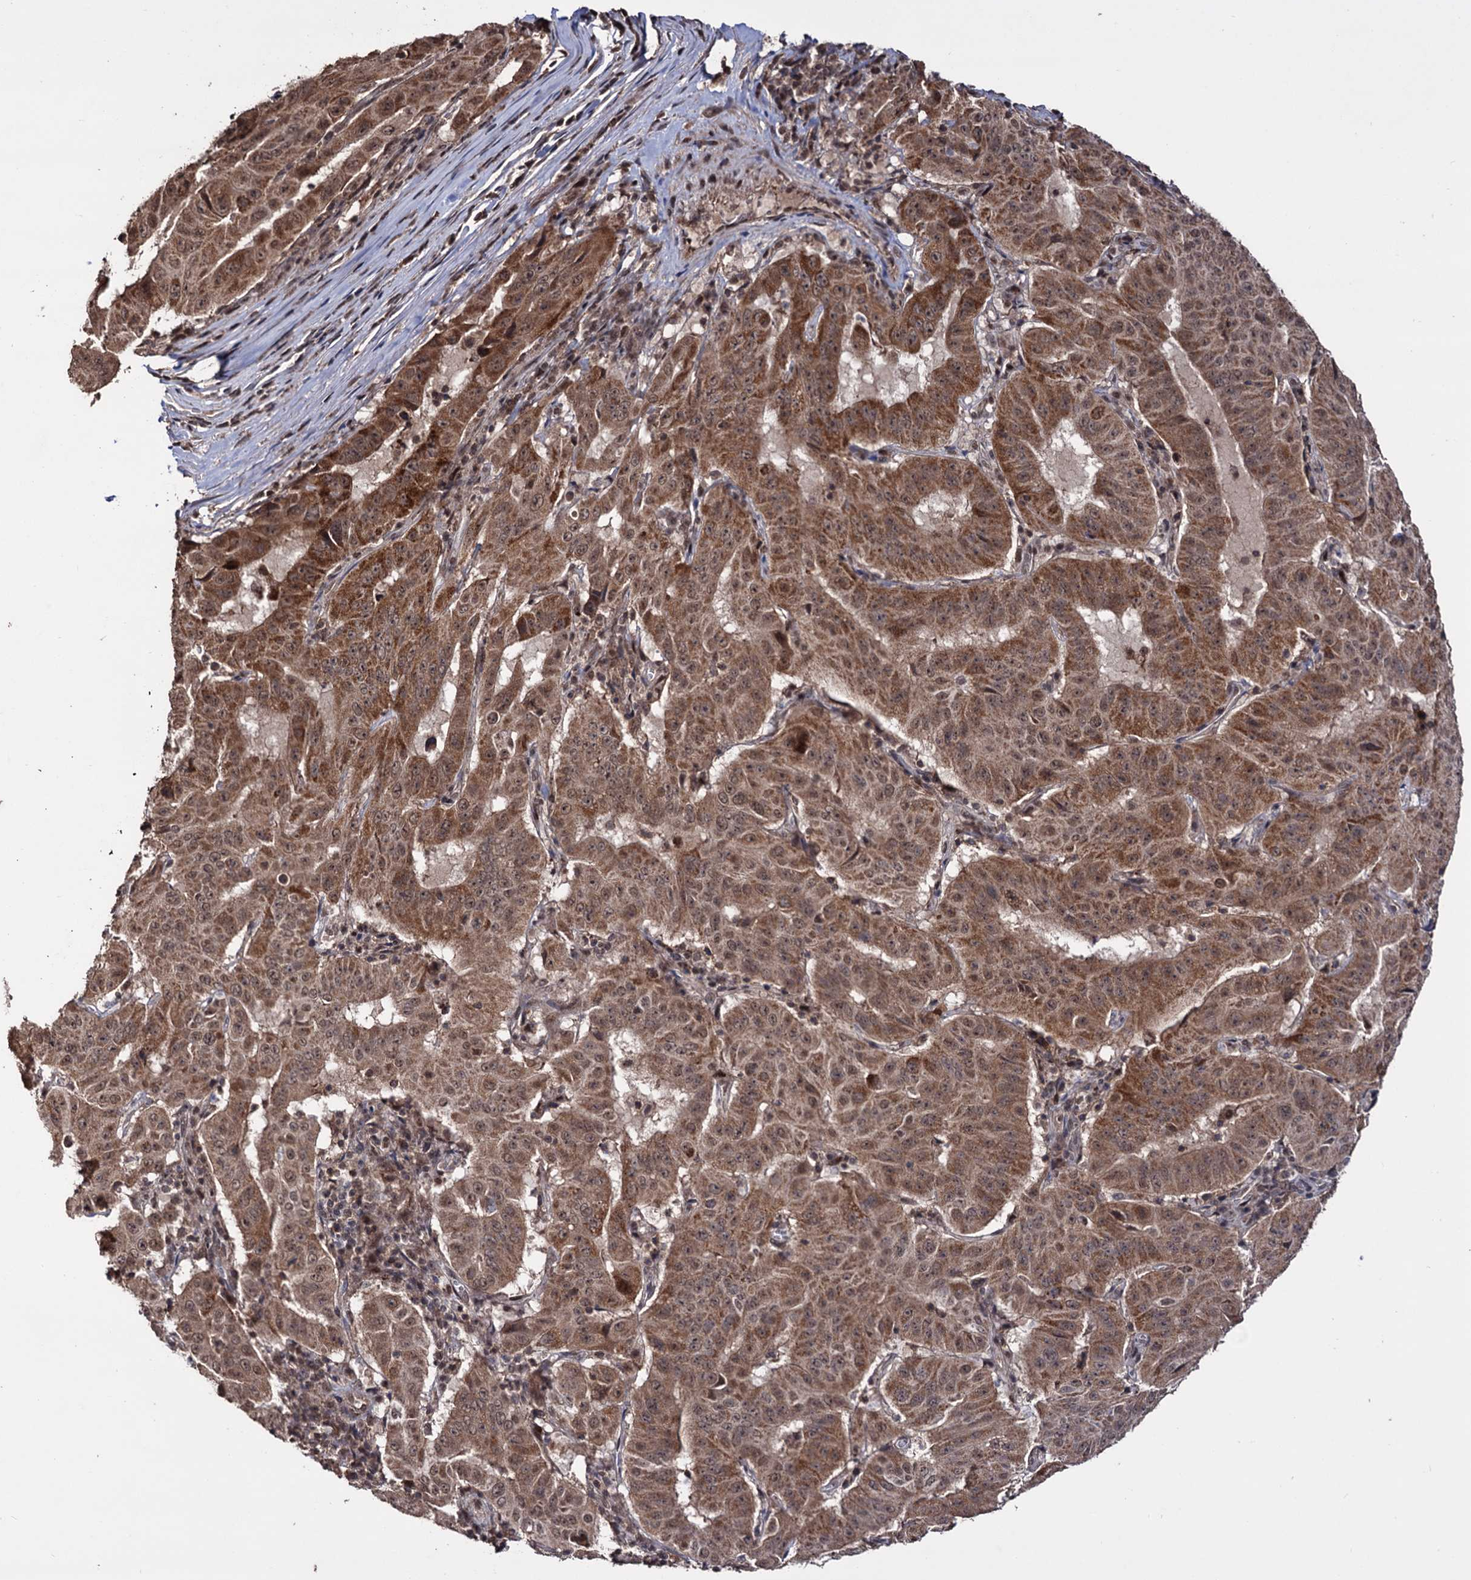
{"staining": {"intensity": "moderate", "quantity": ">75%", "location": "cytoplasmic/membranous,nuclear"}, "tissue": "pancreatic cancer", "cell_type": "Tumor cells", "image_type": "cancer", "snomed": [{"axis": "morphology", "description": "Adenocarcinoma, NOS"}, {"axis": "topography", "description": "Pancreas"}], "caption": "Pancreatic cancer was stained to show a protein in brown. There is medium levels of moderate cytoplasmic/membranous and nuclear positivity in approximately >75% of tumor cells.", "gene": "KLF5", "patient": {"sex": "male", "age": 63}}